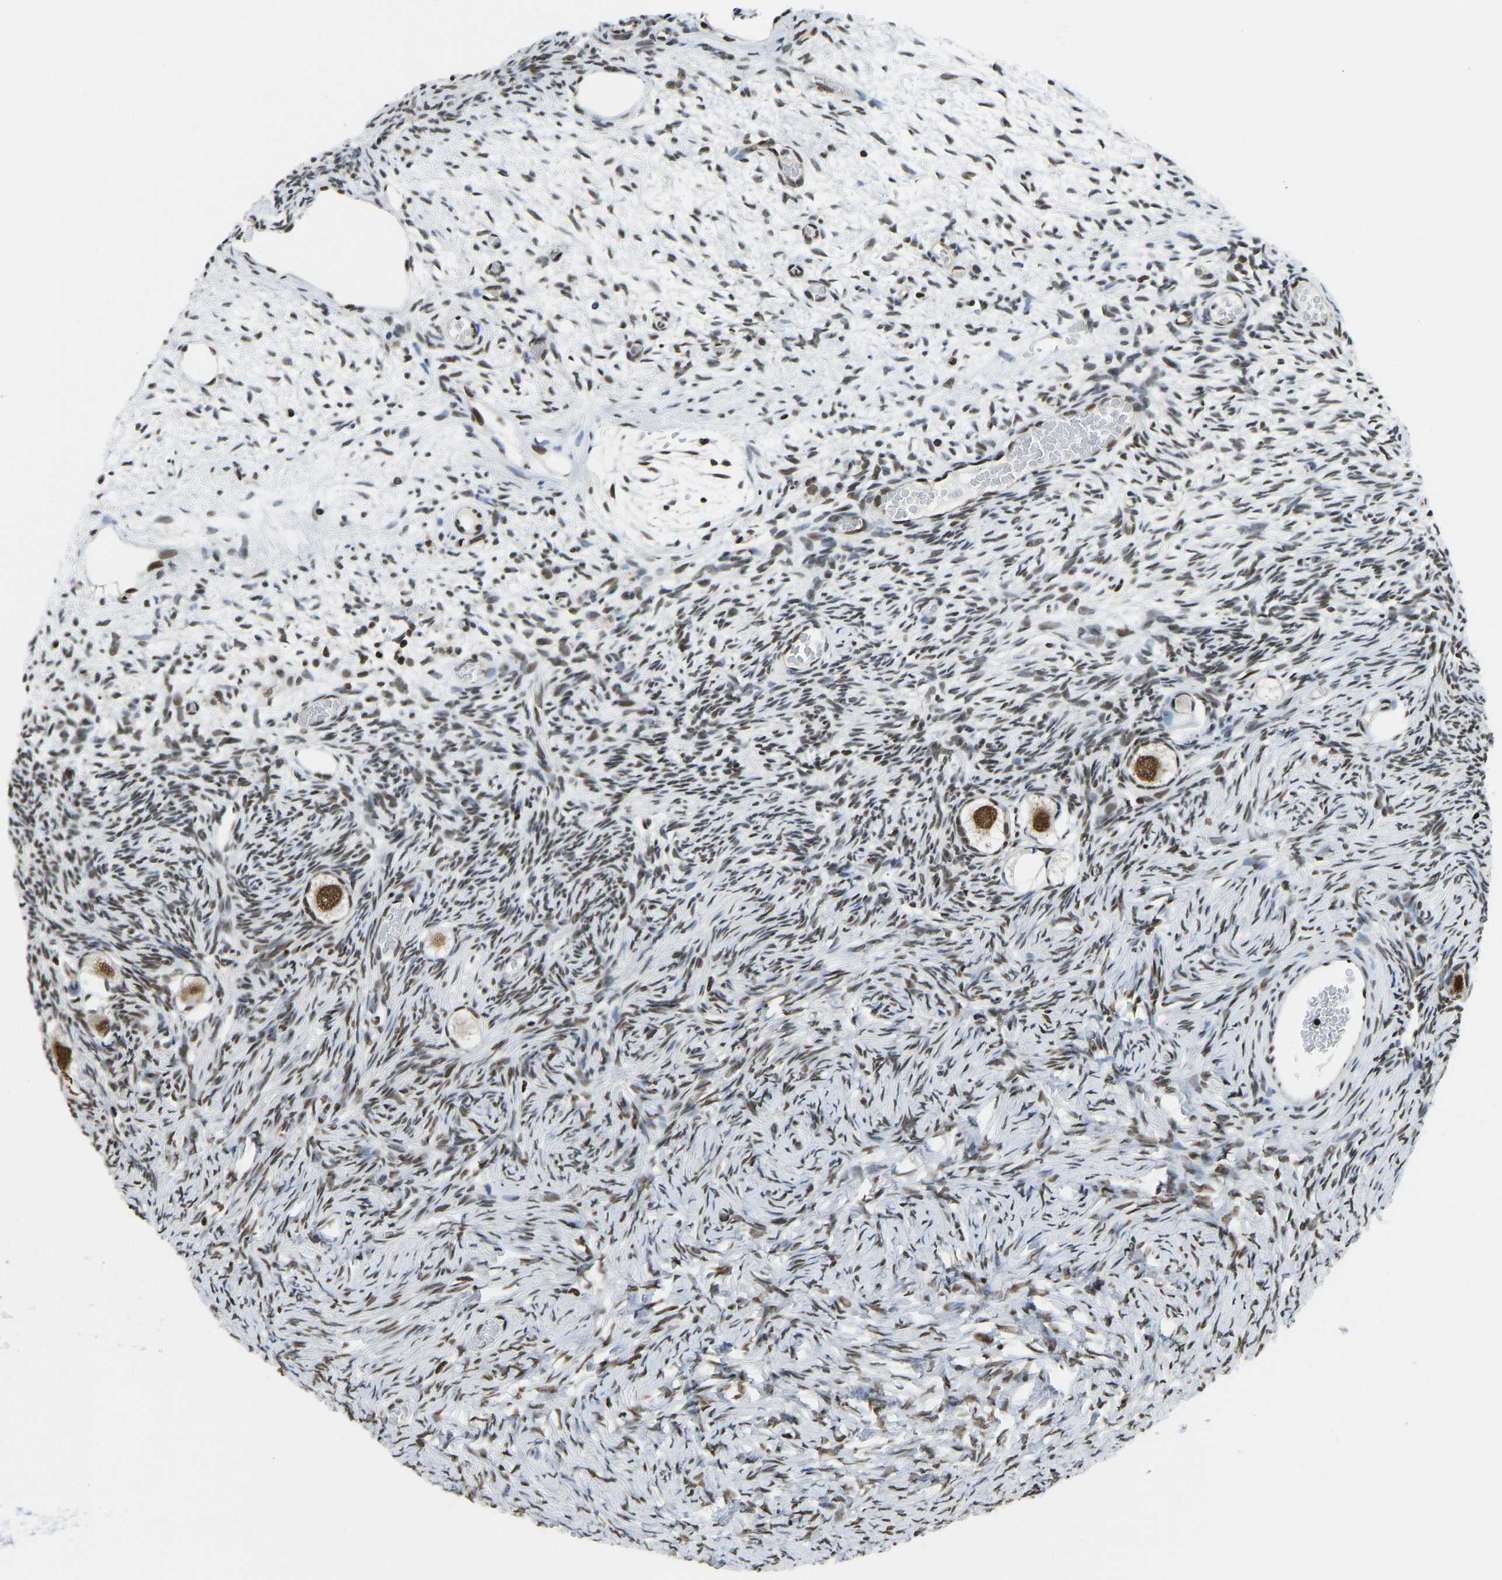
{"staining": {"intensity": "strong", "quantity": ">75%", "location": "nuclear"}, "tissue": "ovary", "cell_type": "Follicle cells", "image_type": "normal", "snomed": [{"axis": "morphology", "description": "Normal tissue, NOS"}, {"axis": "topography", "description": "Ovary"}], "caption": "Strong nuclear expression for a protein is present in approximately >75% of follicle cells of unremarkable ovary using immunohistochemistry.", "gene": "ZSCAN20", "patient": {"sex": "female", "age": 27}}